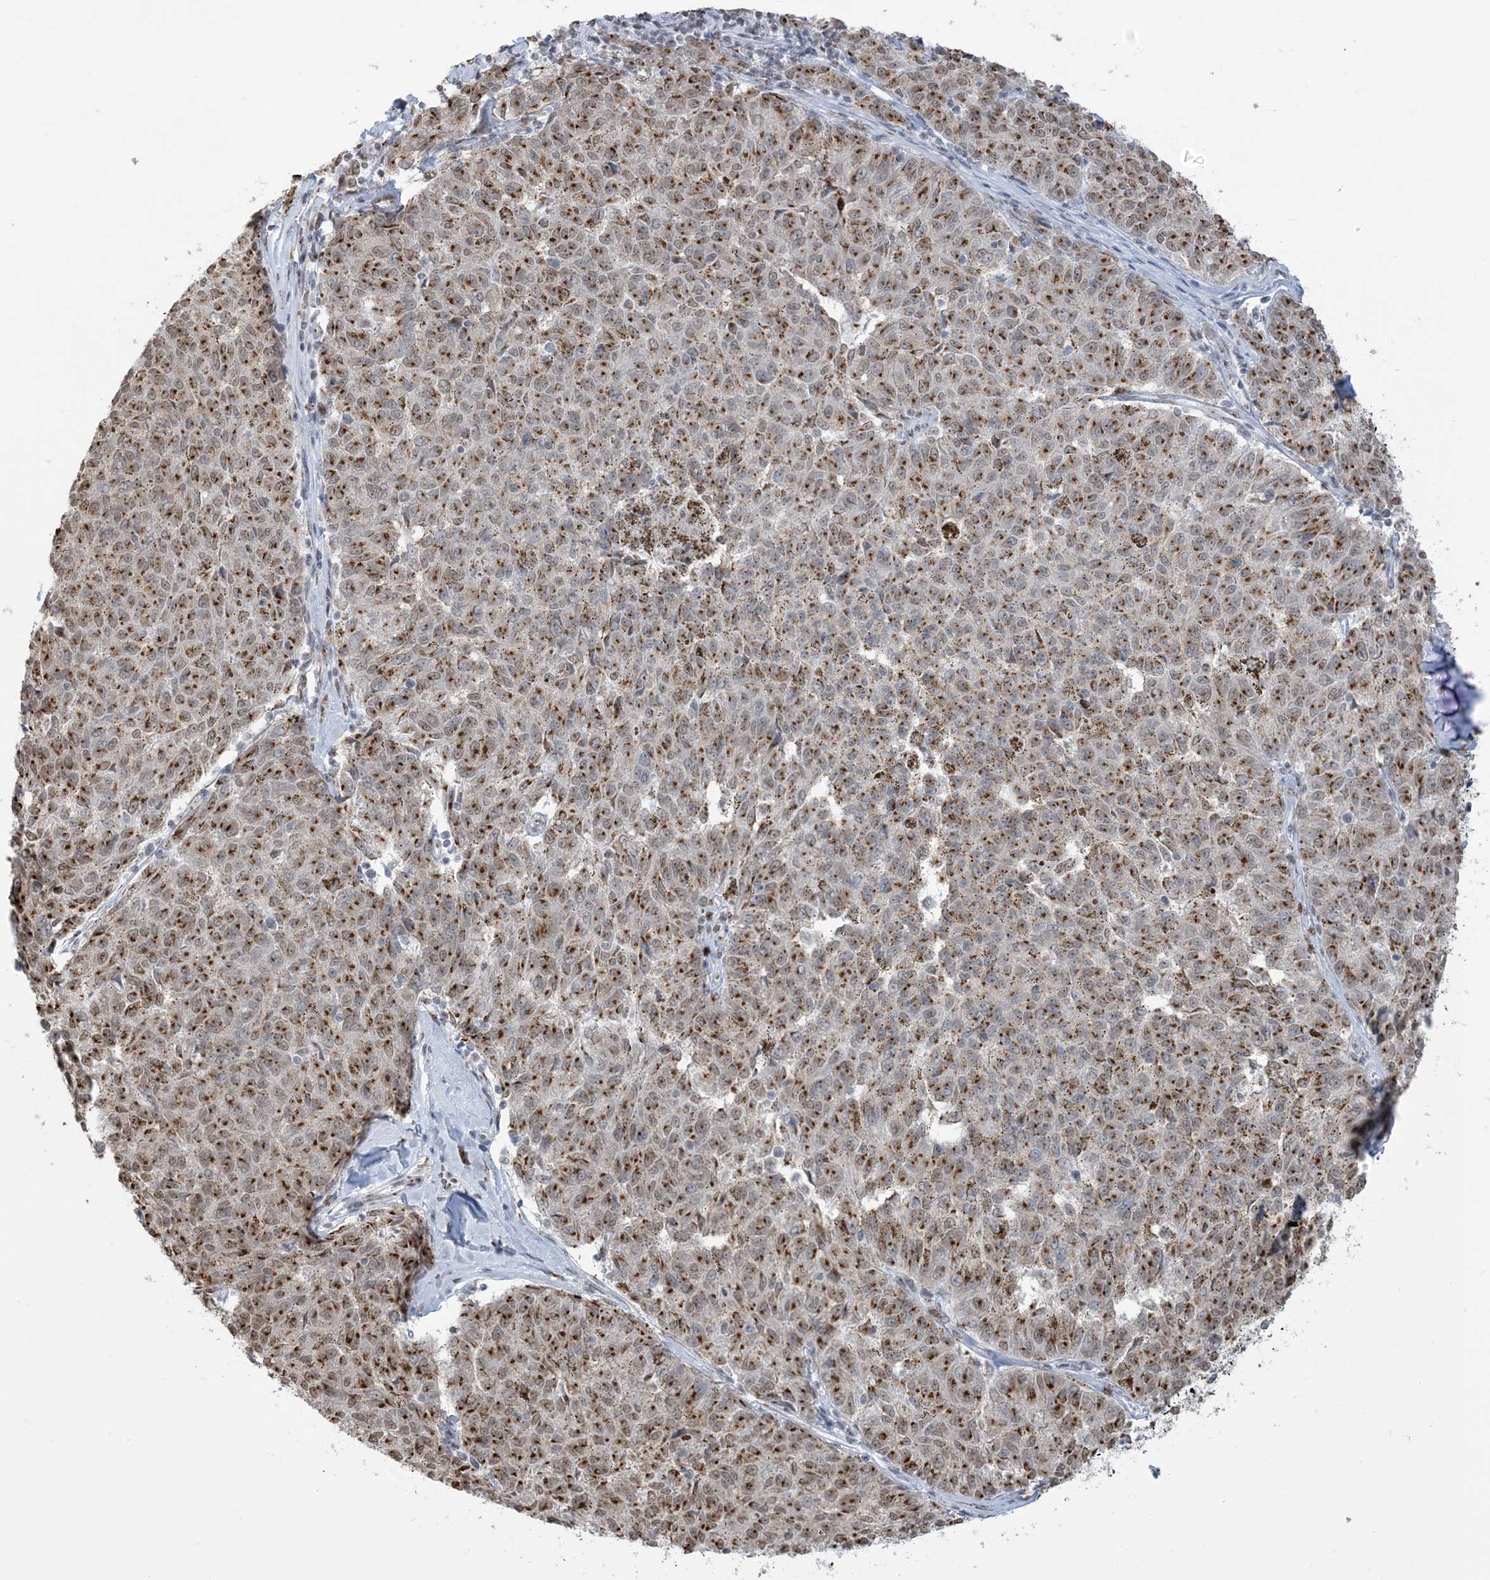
{"staining": {"intensity": "moderate", "quantity": ">75%", "location": "cytoplasmic/membranous,nuclear"}, "tissue": "melanoma", "cell_type": "Tumor cells", "image_type": "cancer", "snomed": [{"axis": "morphology", "description": "Malignant melanoma, NOS"}, {"axis": "topography", "description": "Skin"}], "caption": "Approximately >75% of tumor cells in human melanoma exhibit moderate cytoplasmic/membranous and nuclear protein staining as visualized by brown immunohistochemical staining.", "gene": "GPR107", "patient": {"sex": "female", "age": 72}}